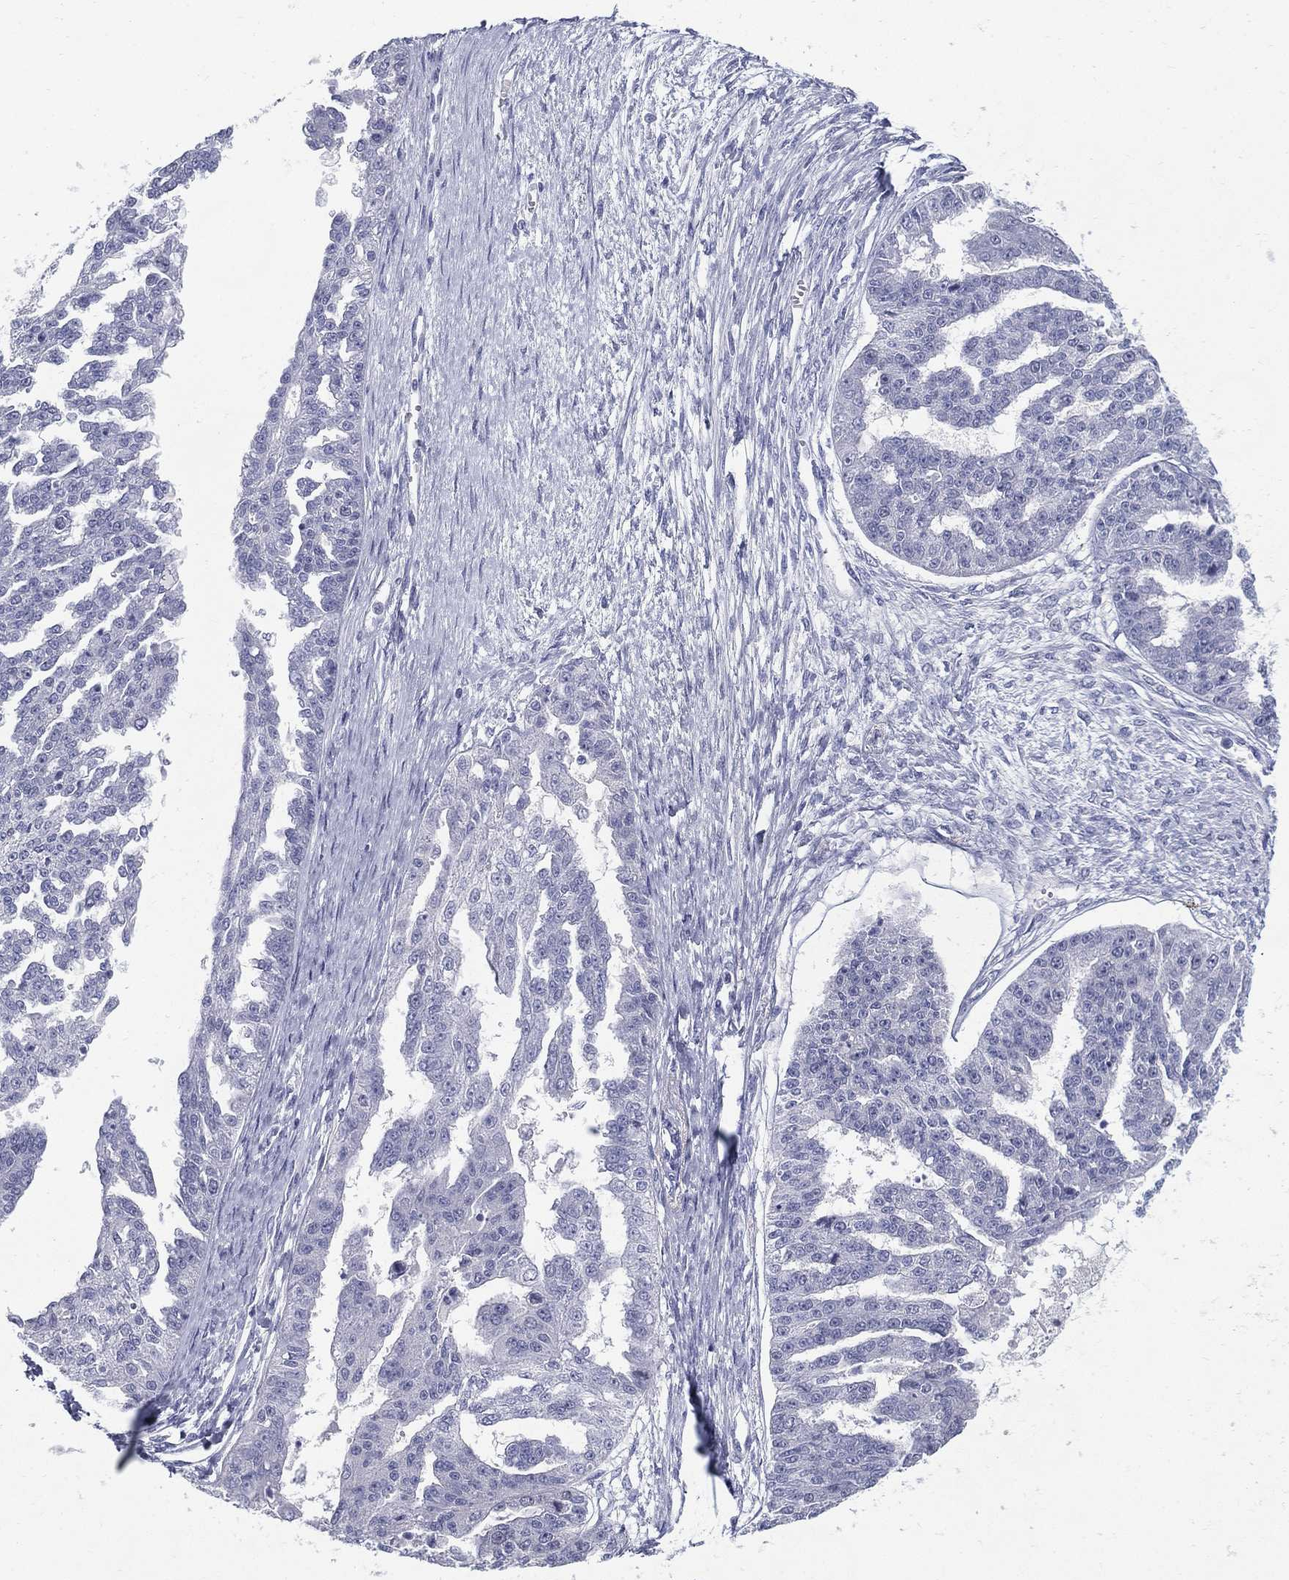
{"staining": {"intensity": "negative", "quantity": "none", "location": "none"}, "tissue": "ovarian cancer", "cell_type": "Tumor cells", "image_type": "cancer", "snomed": [{"axis": "morphology", "description": "Cystadenocarcinoma, serous, NOS"}, {"axis": "topography", "description": "Ovary"}], "caption": "A micrograph of human ovarian cancer (serous cystadenocarcinoma) is negative for staining in tumor cells.", "gene": "KIF2C", "patient": {"sex": "female", "age": 58}}